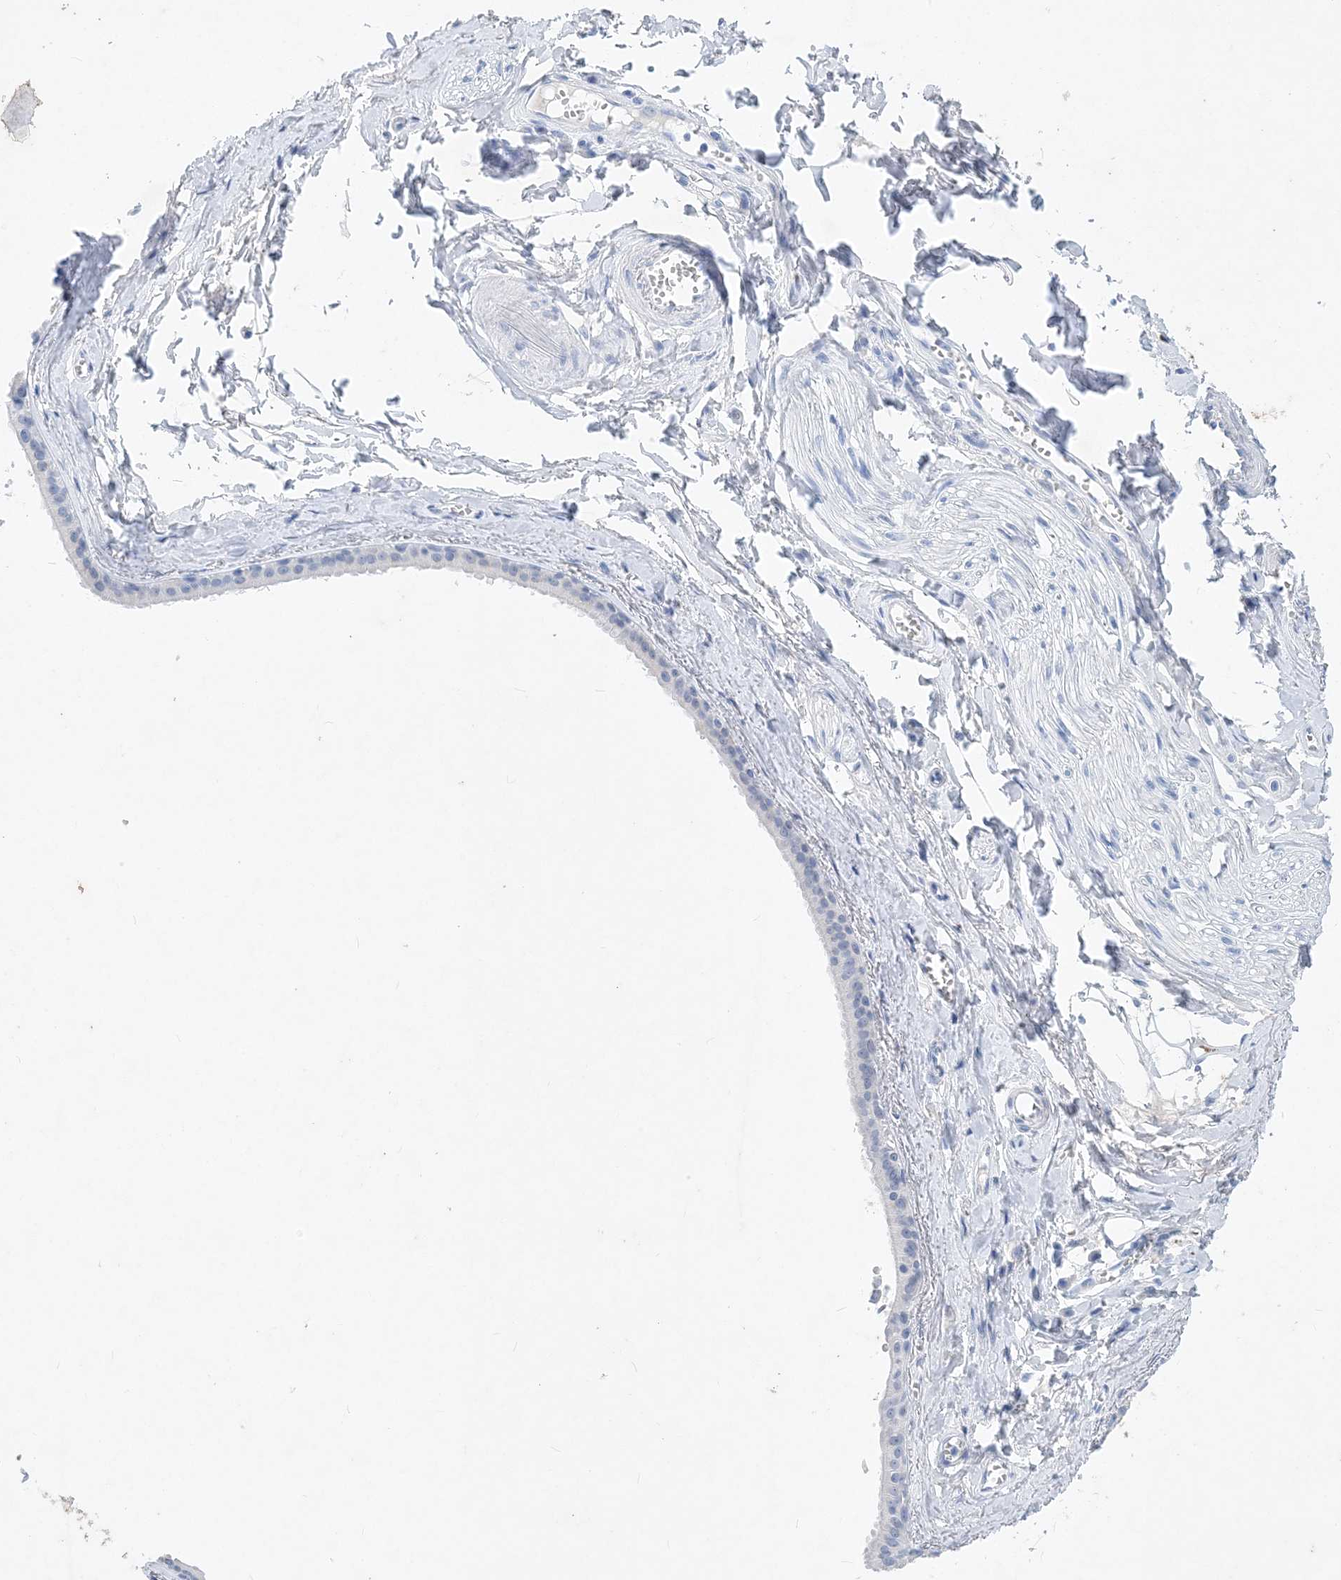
{"staining": {"intensity": "negative", "quantity": "none", "location": "none"}, "tissue": "adipose tissue", "cell_type": "Adipocytes", "image_type": "normal", "snomed": [{"axis": "morphology", "description": "Normal tissue, NOS"}, {"axis": "morphology", "description": "Inflammation, NOS"}, {"axis": "topography", "description": "Salivary gland"}, {"axis": "topography", "description": "Peripheral nerve tissue"}], "caption": "High power microscopy histopathology image of an immunohistochemistry histopathology image of unremarkable adipose tissue, revealing no significant staining in adipocytes. Nuclei are stained in blue.", "gene": "COPS8", "patient": {"sex": "female", "age": 75}}